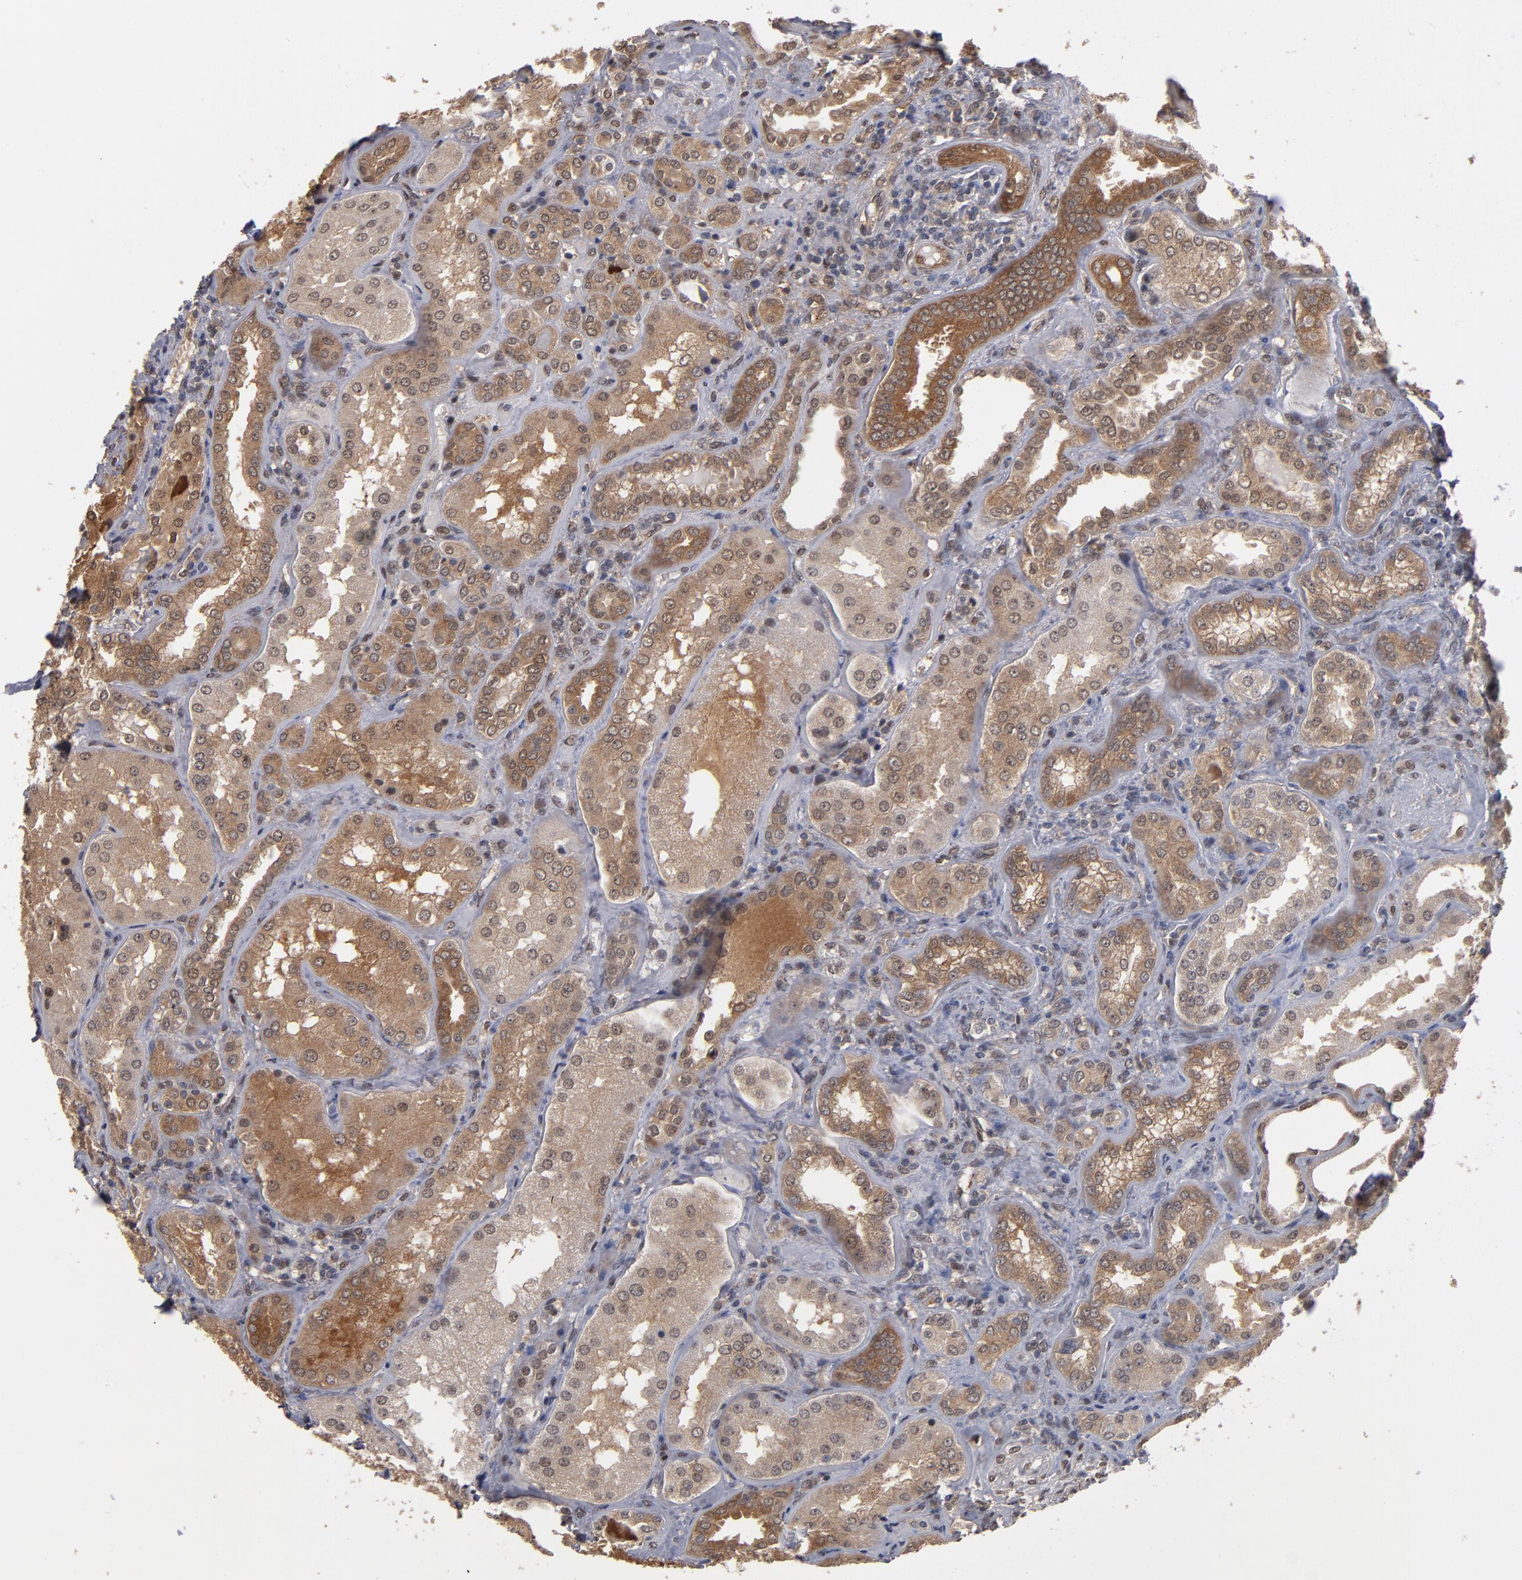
{"staining": {"intensity": "moderate", "quantity": "25%-75%", "location": "nuclear"}, "tissue": "kidney", "cell_type": "Cells in glomeruli", "image_type": "normal", "snomed": [{"axis": "morphology", "description": "Normal tissue, NOS"}, {"axis": "topography", "description": "Kidney"}], "caption": "Kidney was stained to show a protein in brown. There is medium levels of moderate nuclear positivity in approximately 25%-75% of cells in glomeruli. The protein is stained brown, and the nuclei are stained in blue (DAB IHC with brightfield microscopy, high magnification).", "gene": "HUWE1", "patient": {"sex": "female", "age": 56}}